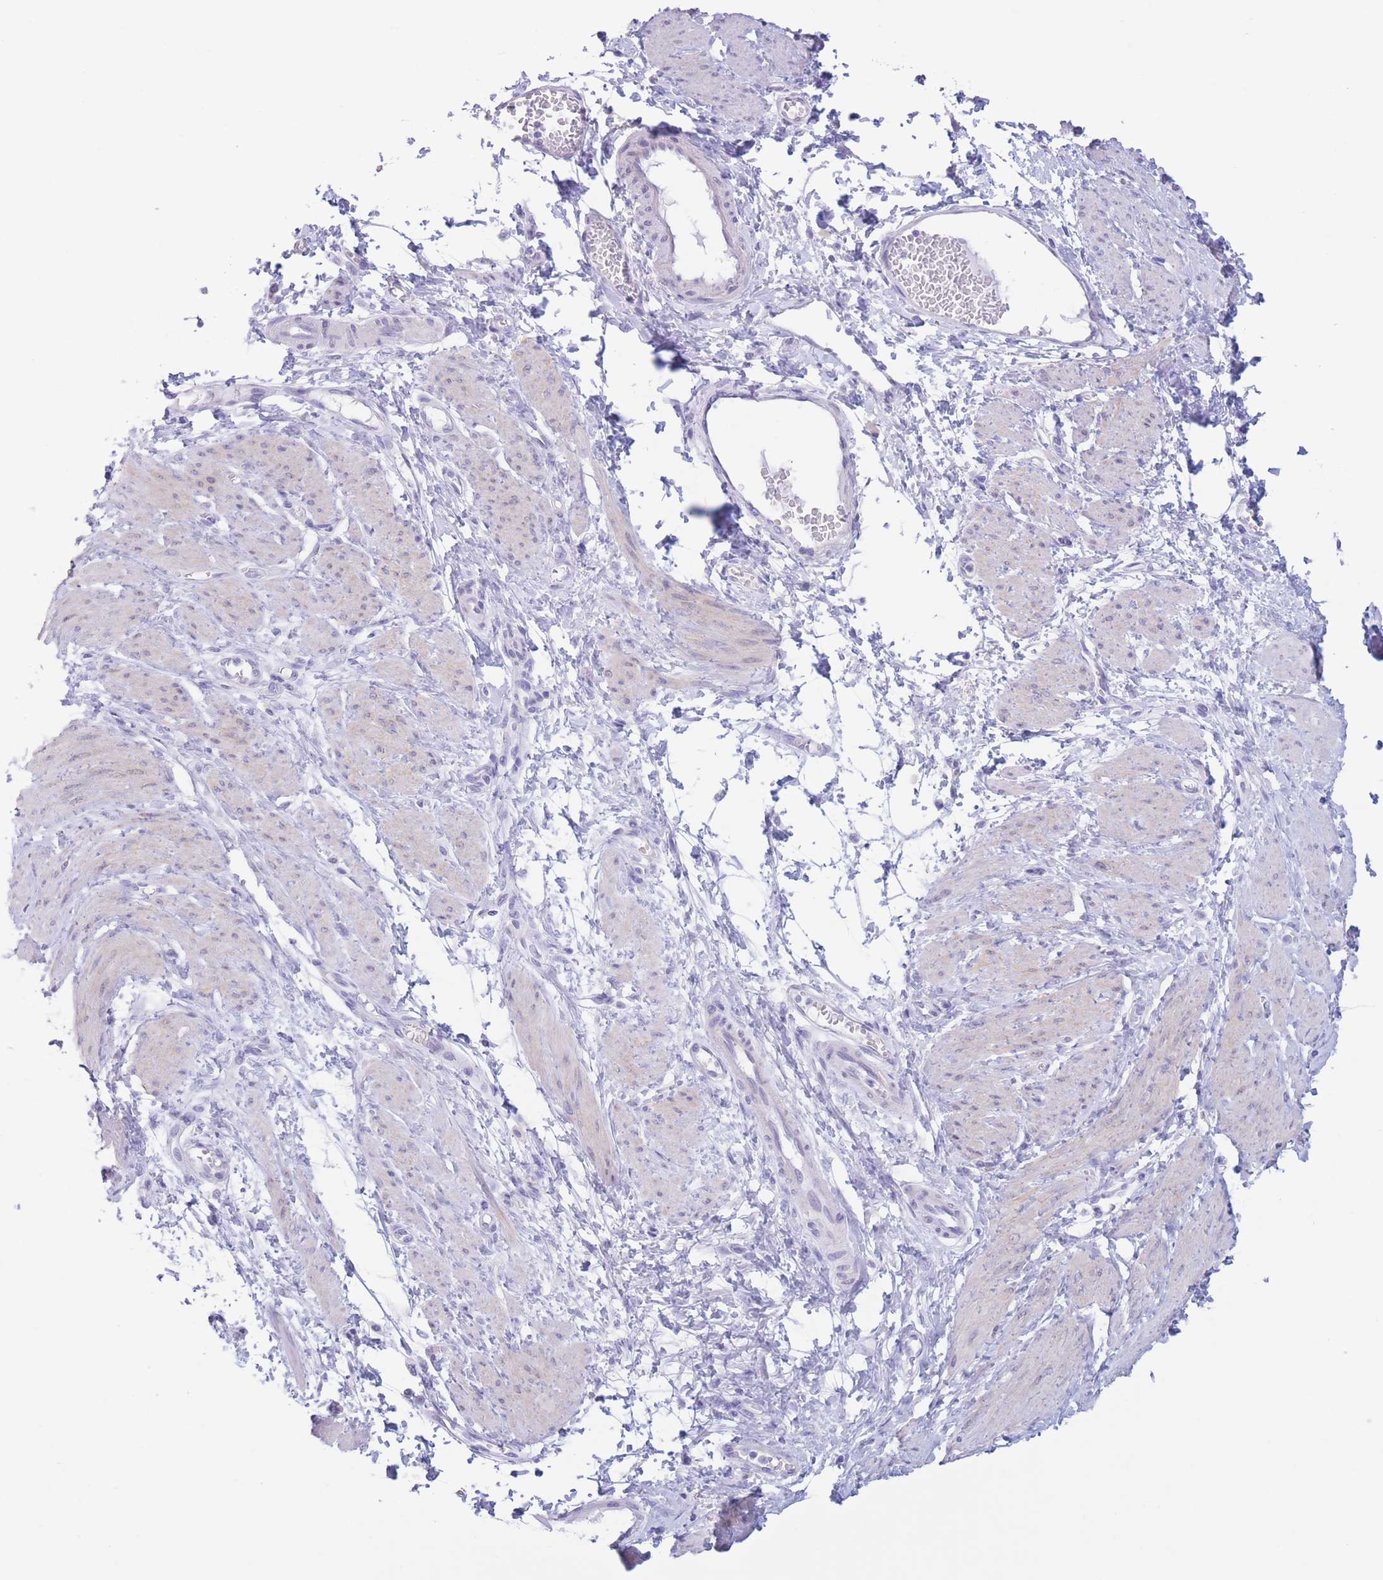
{"staining": {"intensity": "negative", "quantity": "none", "location": "none"}, "tissue": "smooth muscle", "cell_type": "Smooth muscle cells", "image_type": "normal", "snomed": [{"axis": "morphology", "description": "Normal tissue, NOS"}, {"axis": "topography", "description": "Smooth muscle"}, {"axis": "topography", "description": "Uterus"}], "caption": "IHC of normal human smooth muscle reveals no staining in smooth muscle cells.", "gene": "PKLR", "patient": {"sex": "female", "age": 39}}